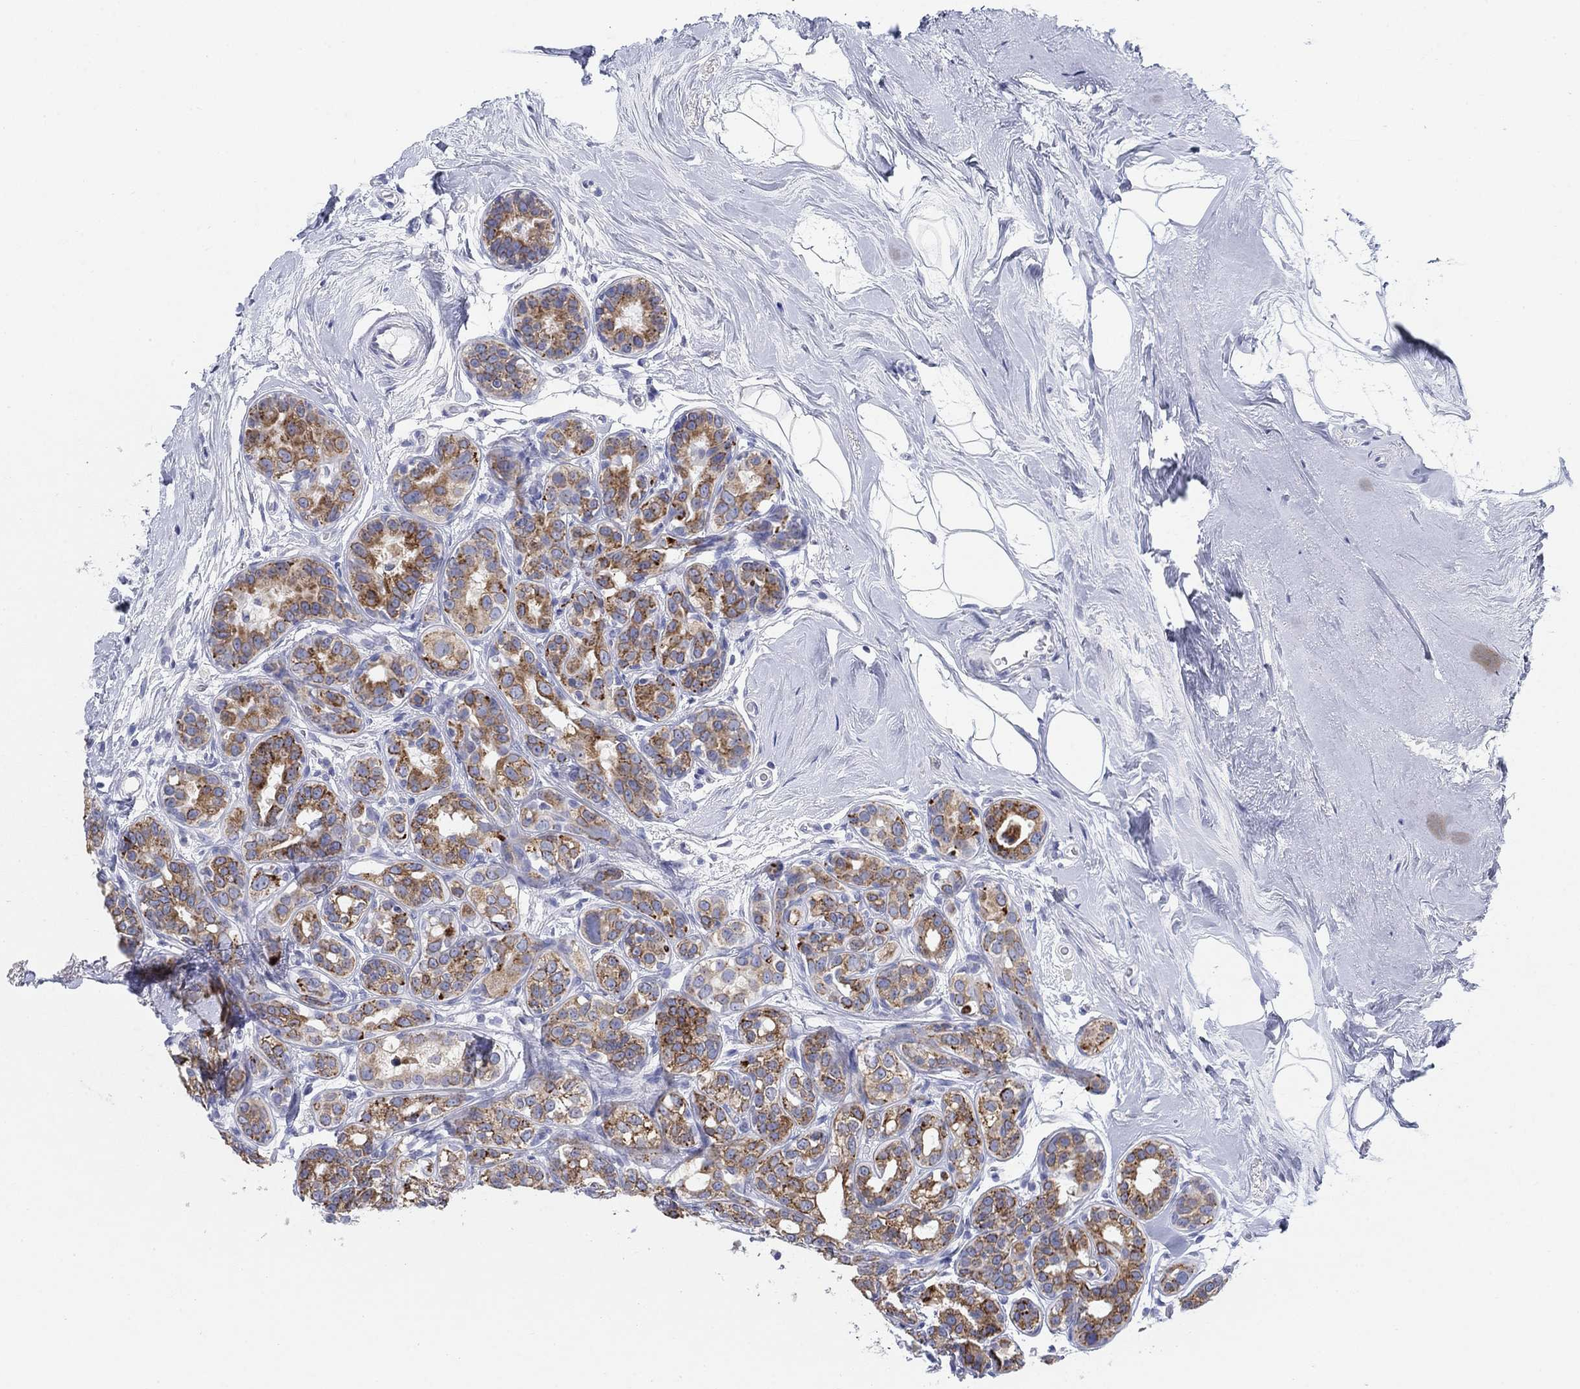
{"staining": {"intensity": "strong", "quantity": "25%-75%", "location": "cytoplasmic/membranous"}, "tissue": "breast cancer", "cell_type": "Tumor cells", "image_type": "cancer", "snomed": [{"axis": "morphology", "description": "Duct carcinoma"}, {"axis": "topography", "description": "Breast"}], "caption": "High-power microscopy captured an IHC micrograph of breast intraductal carcinoma, revealing strong cytoplasmic/membranous staining in about 25%-75% of tumor cells.", "gene": "SCCPDH", "patient": {"sex": "female", "age": 55}}